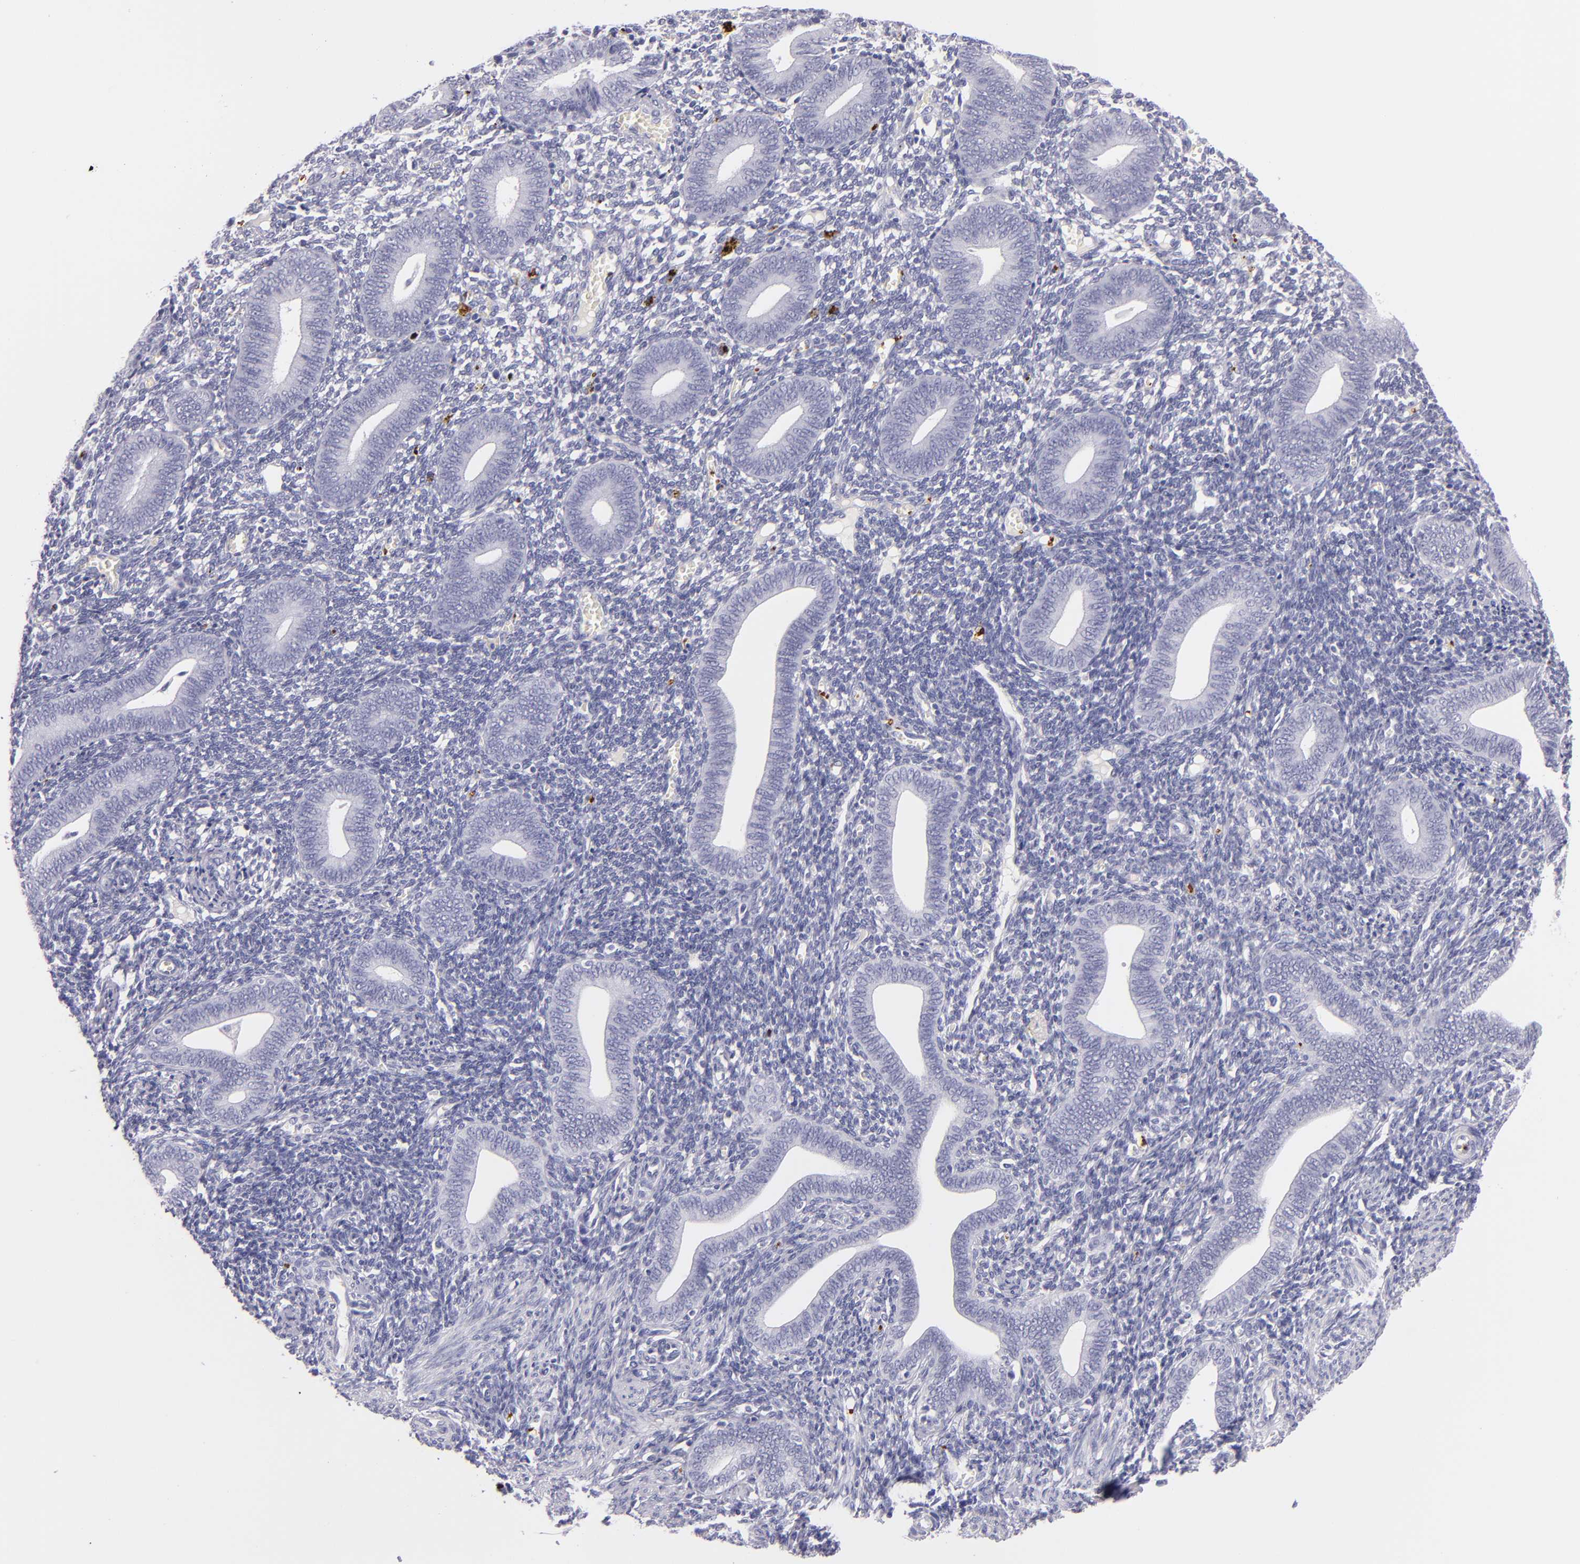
{"staining": {"intensity": "negative", "quantity": "none", "location": "none"}, "tissue": "endometrium", "cell_type": "Cells in endometrial stroma", "image_type": "normal", "snomed": [{"axis": "morphology", "description": "Normal tissue, NOS"}, {"axis": "topography", "description": "Uterus"}, {"axis": "topography", "description": "Endometrium"}], "caption": "Human endometrium stained for a protein using immunohistochemistry reveals no expression in cells in endometrial stroma.", "gene": "GP1BA", "patient": {"sex": "female", "age": 33}}